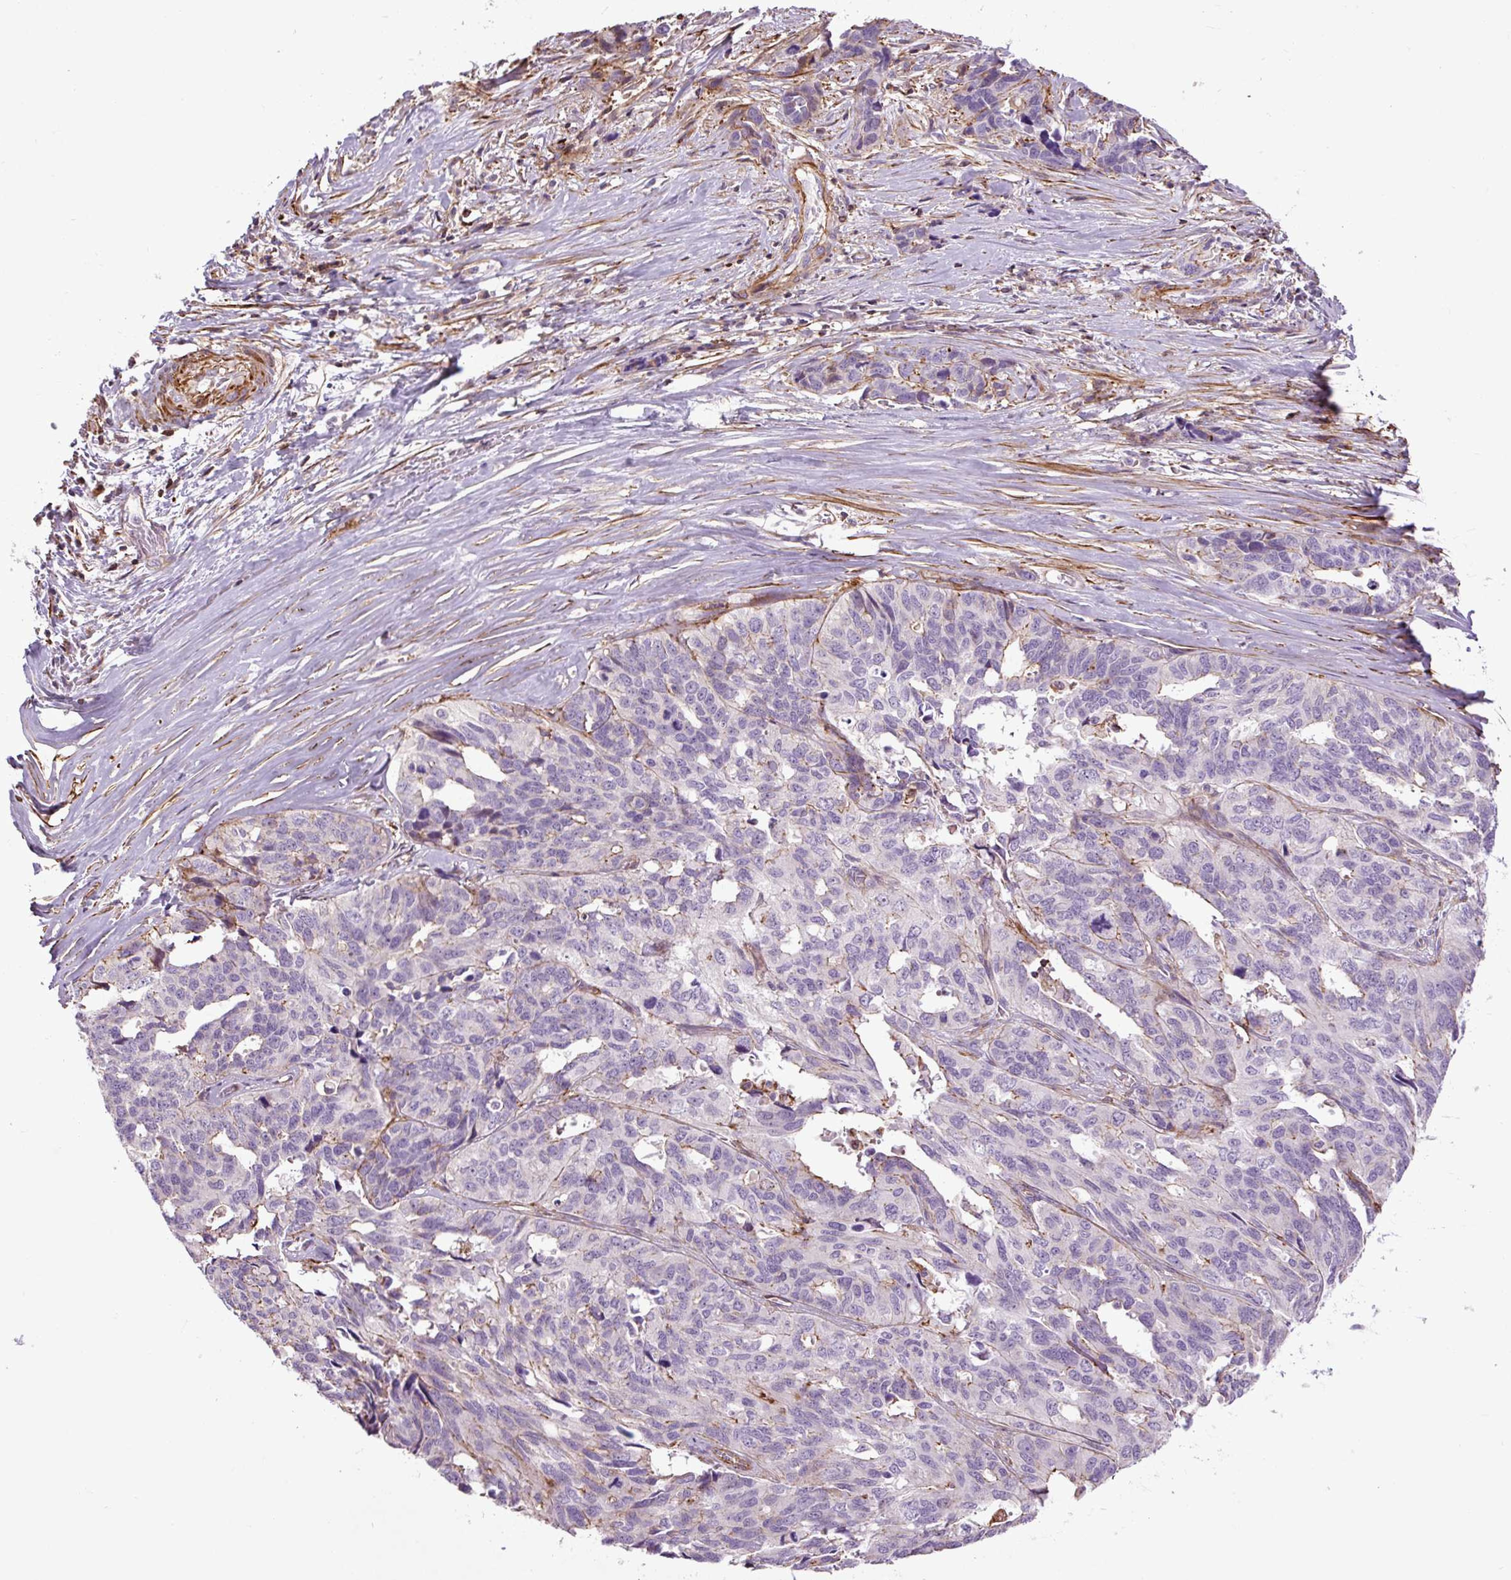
{"staining": {"intensity": "moderate", "quantity": "<25%", "location": "cytoplasmic/membranous"}, "tissue": "ovarian cancer", "cell_type": "Tumor cells", "image_type": "cancer", "snomed": [{"axis": "morphology", "description": "Cystadenocarcinoma, serous, NOS"}, {"axis": "topography", "description": "Ovary"}], "caption": "This micrograph reveals immunohistochemistry (IHC) staining of ovarian cancer (serous cystadenocarcinoma), with low moderate cytoplasmic/membranous staining in about <25% of tumor cells.", "gene": "ZNF197", "patient": {"sex": "female", "age": 64}}